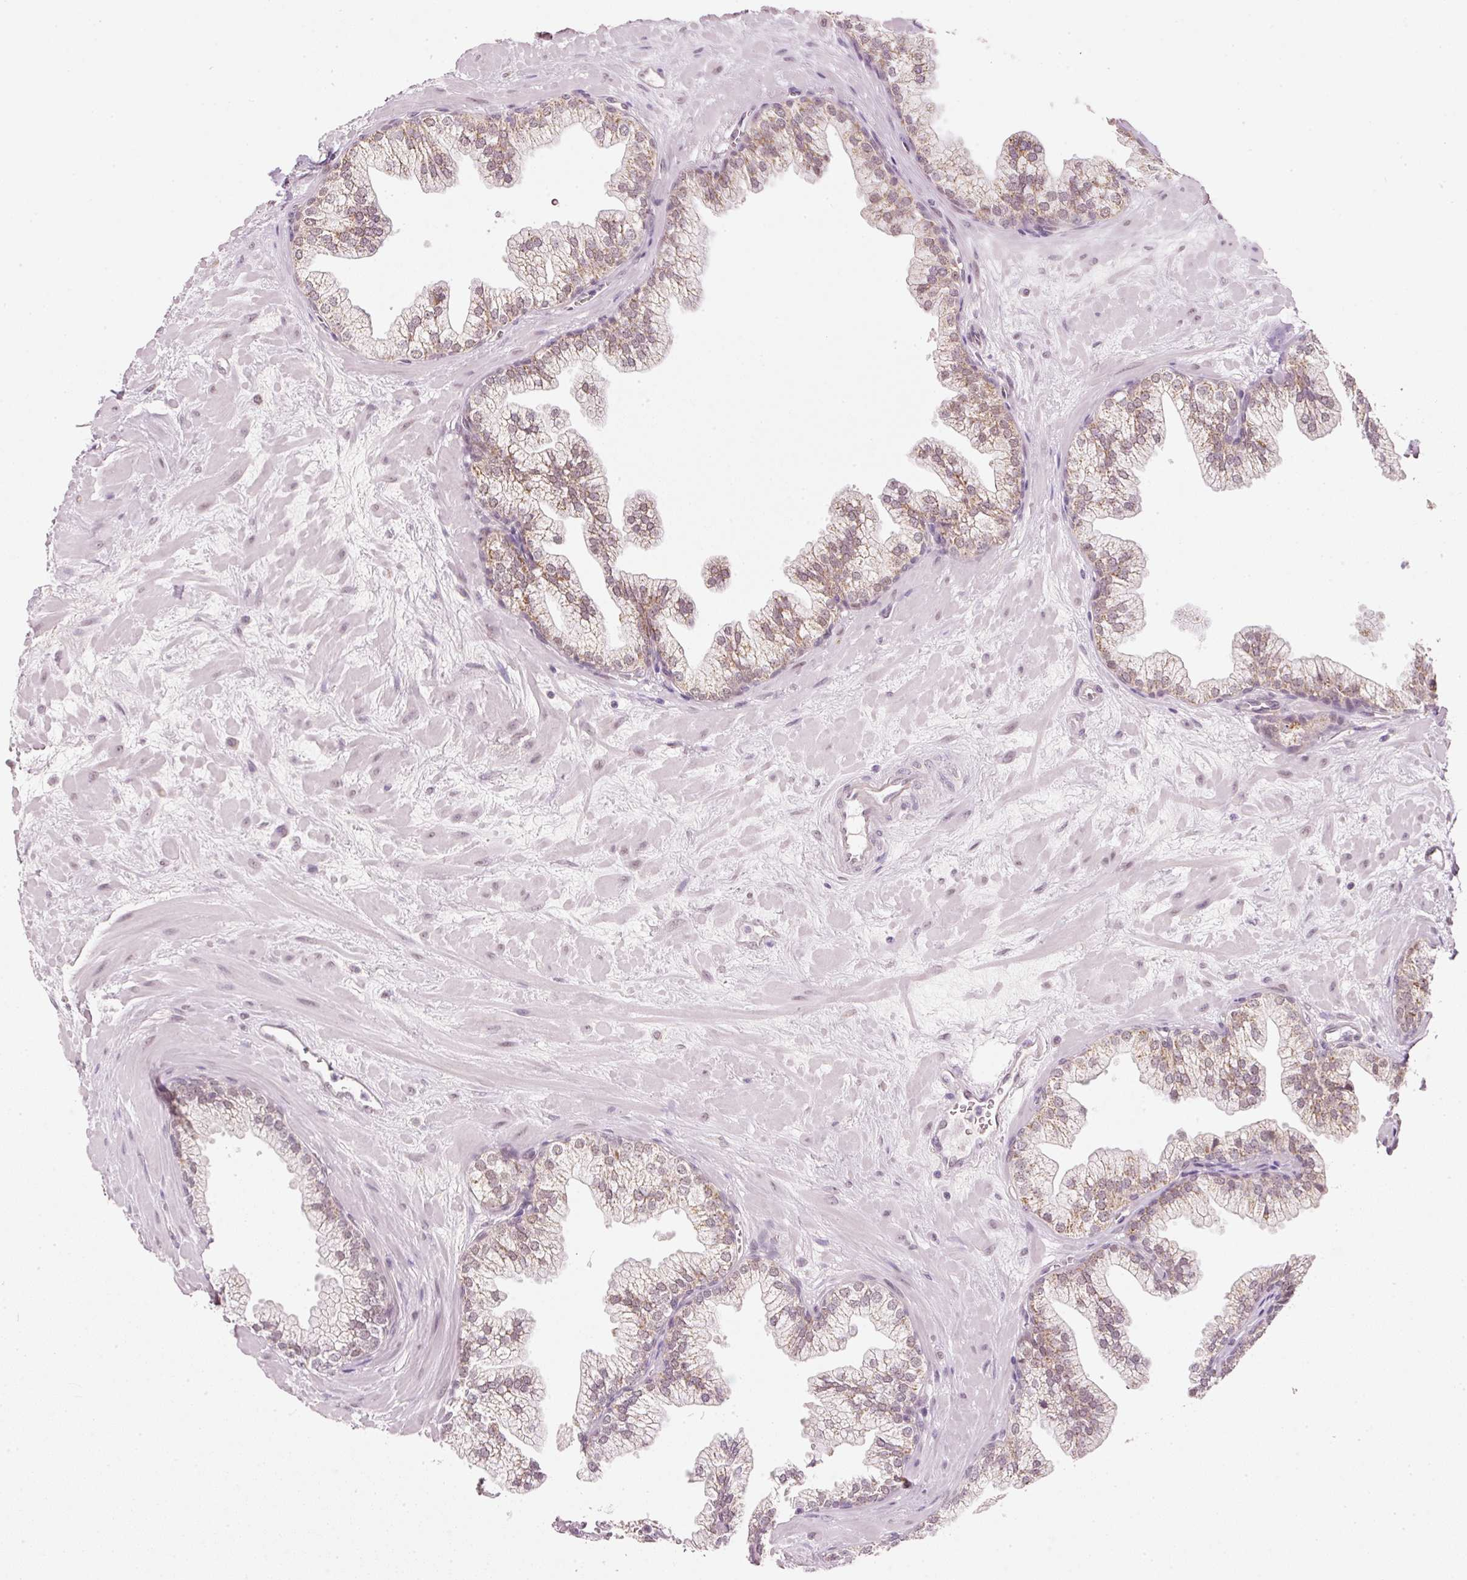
{"staining": {"intensity": "weak", "quantity": "25%-75%", "location": "cytoplasmic/membranous,nuclear"}, "tissue": "prostate", "cell_type": "Glandular cells", "image_type": "normal", "snomed": [{"axis": "morphology", "description": "Normal tissue, NOS"}, {"axis": "topography", "description": "Prostate"}, {"axis": "topography", "description": "Peripheral nerve tissue"}], "caption": "A histopathology image of prostate stained for a protein demonstrates weak cytoplasmic/membranous,nuclear brown staining in glandular cells.", "gene": "FSTL3", "patient": {"sex": "male", "age": 61}}